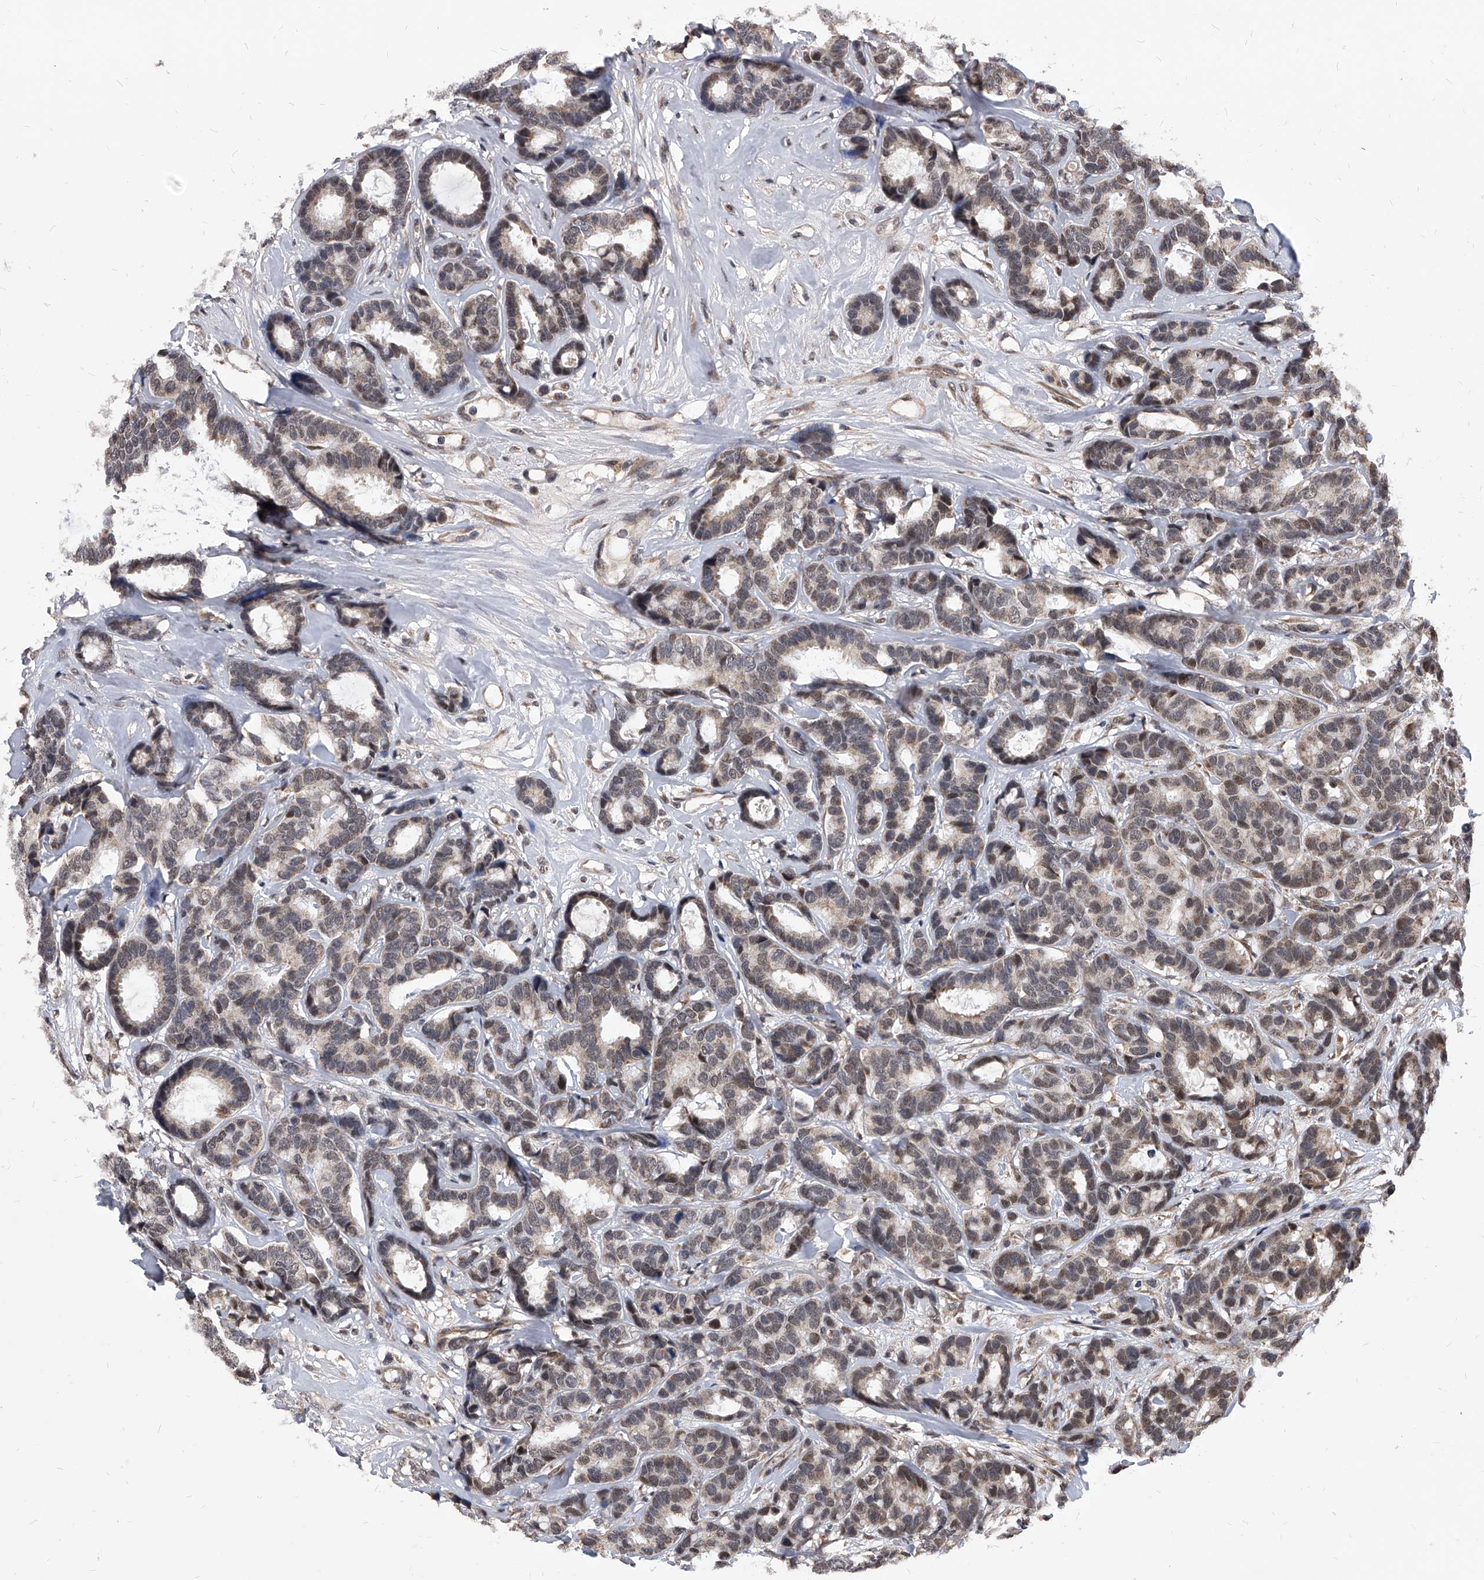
{"staining": {"intensity": "weak", "quantity": "25%-75%", "location": "nuclear"}, "tissue": "breast cancer", "cell_type": "Tumor cells", "image_type": "cancer", "snomed": [{"axis": "morphology", "description": "Duct carcinoma"}, {"axis": "topography", "description": "Breast"}], "caption": "Infiltrating ductal carcinoma (breast) stained for a protein (brown) reveals weak nuclear positive expression in about 25%-75% of tumor cells.", "gene": "DUSP22", "patient": {"sex": "female", "age": 87}}